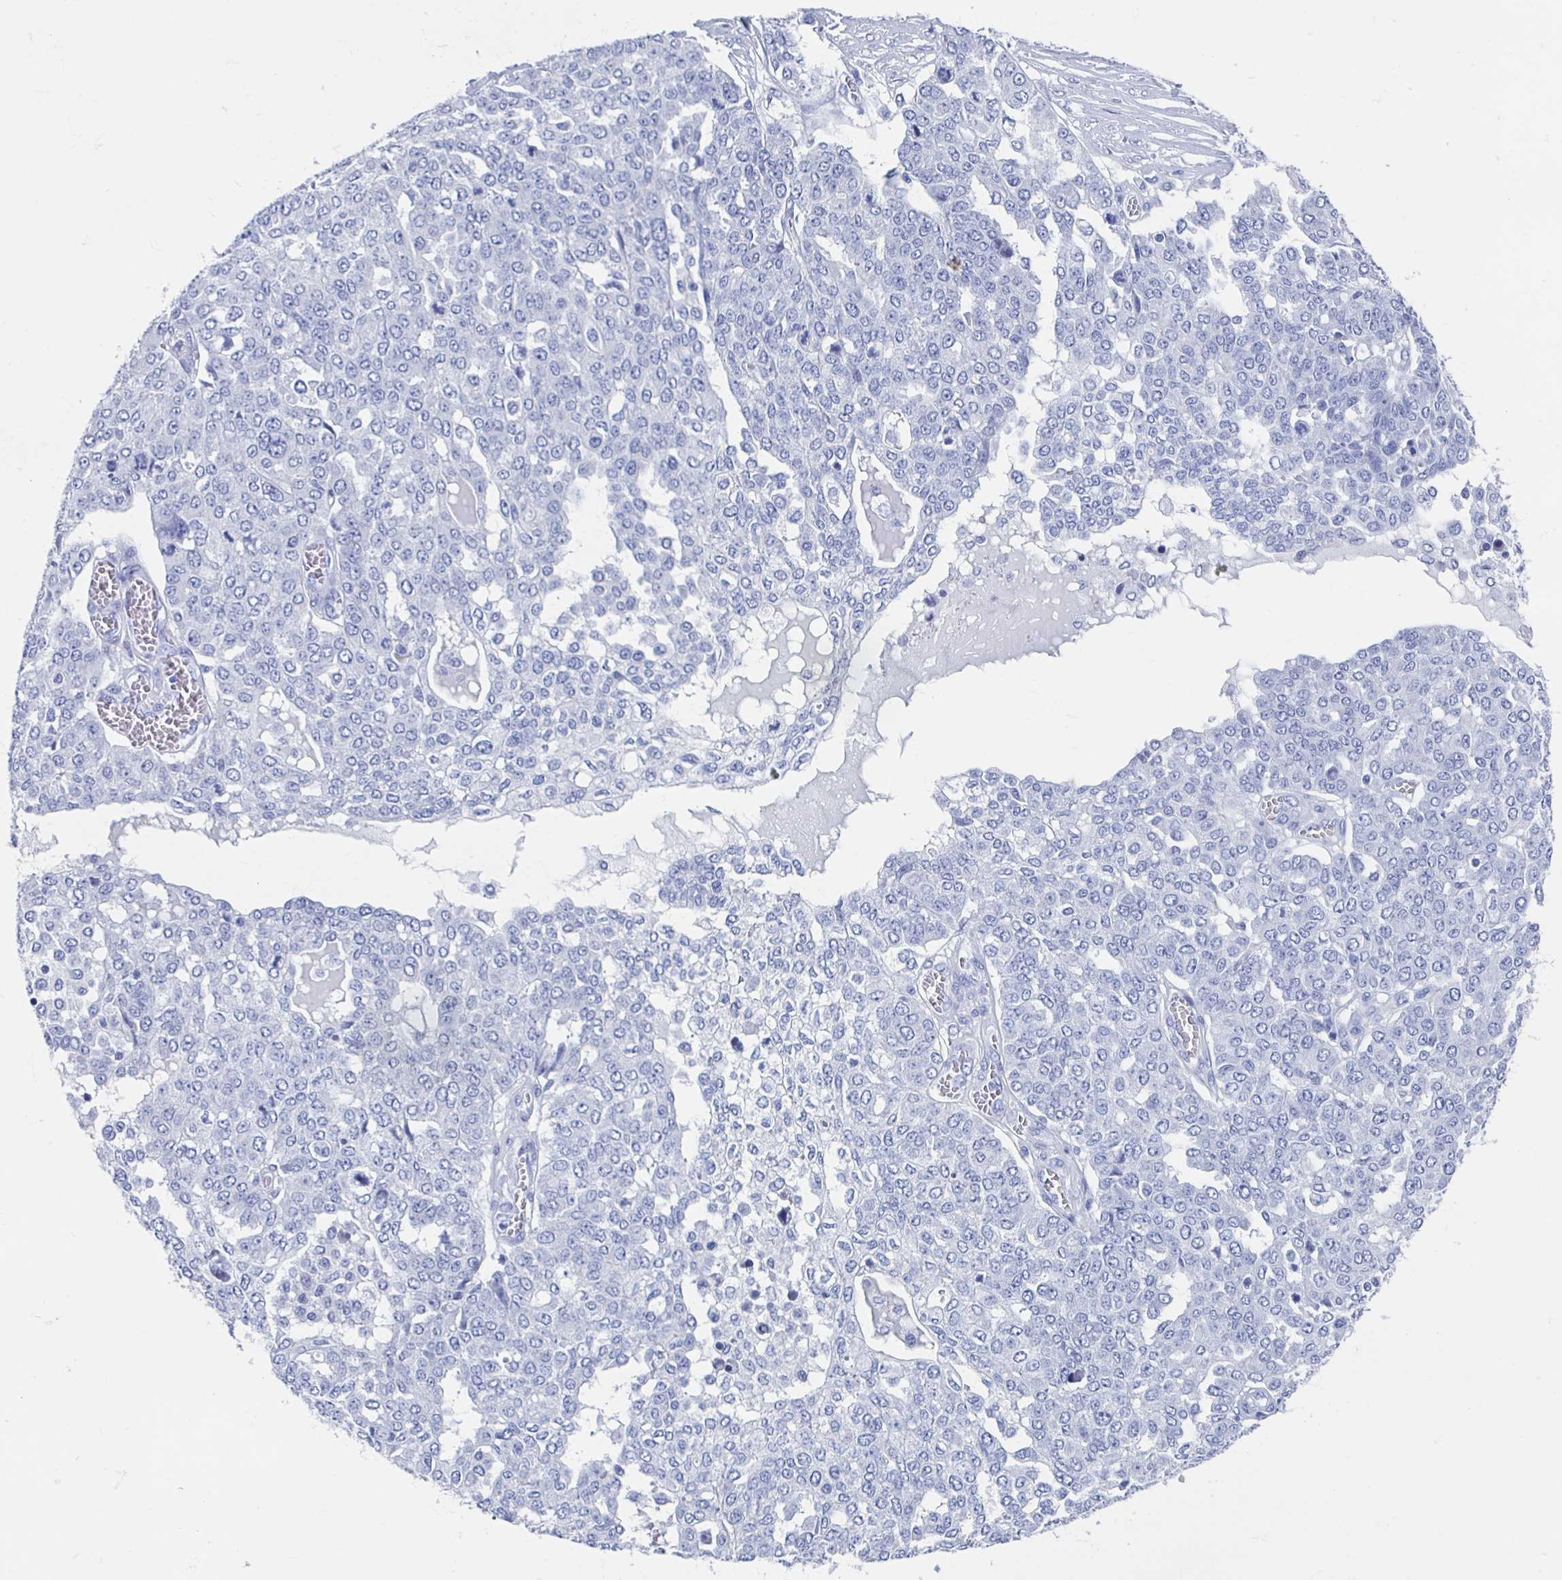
{"staining": {"intensity": "negative", "quantity": "none", "location": "none"}, "tissue": "ovarian cancer", "cell_type": "Tumor cells", "image_type": "cancer", "snomed": [{"axis": "morphology", "description": "Cystadenocarcinoma, serous, NOS"}, {"axis": "topography", "description": "Soft tissue"}, {"axis": "topography", "description": "Ovary"}], "caption": "Immunohistochemistry (IHC) image of neoplastic tissue: human ovarian serous cystadenocarcinoma stained with DAB (3,3'-diaminobenzidine) demonstrates no significant protein positivity in tumor cells. The staining is performed using DAB brown chromogen with nuclei counter-stained in using hematoxylin.", "gene": "SHCBP1L", "patient": {"sex": "female", "age": 57}}